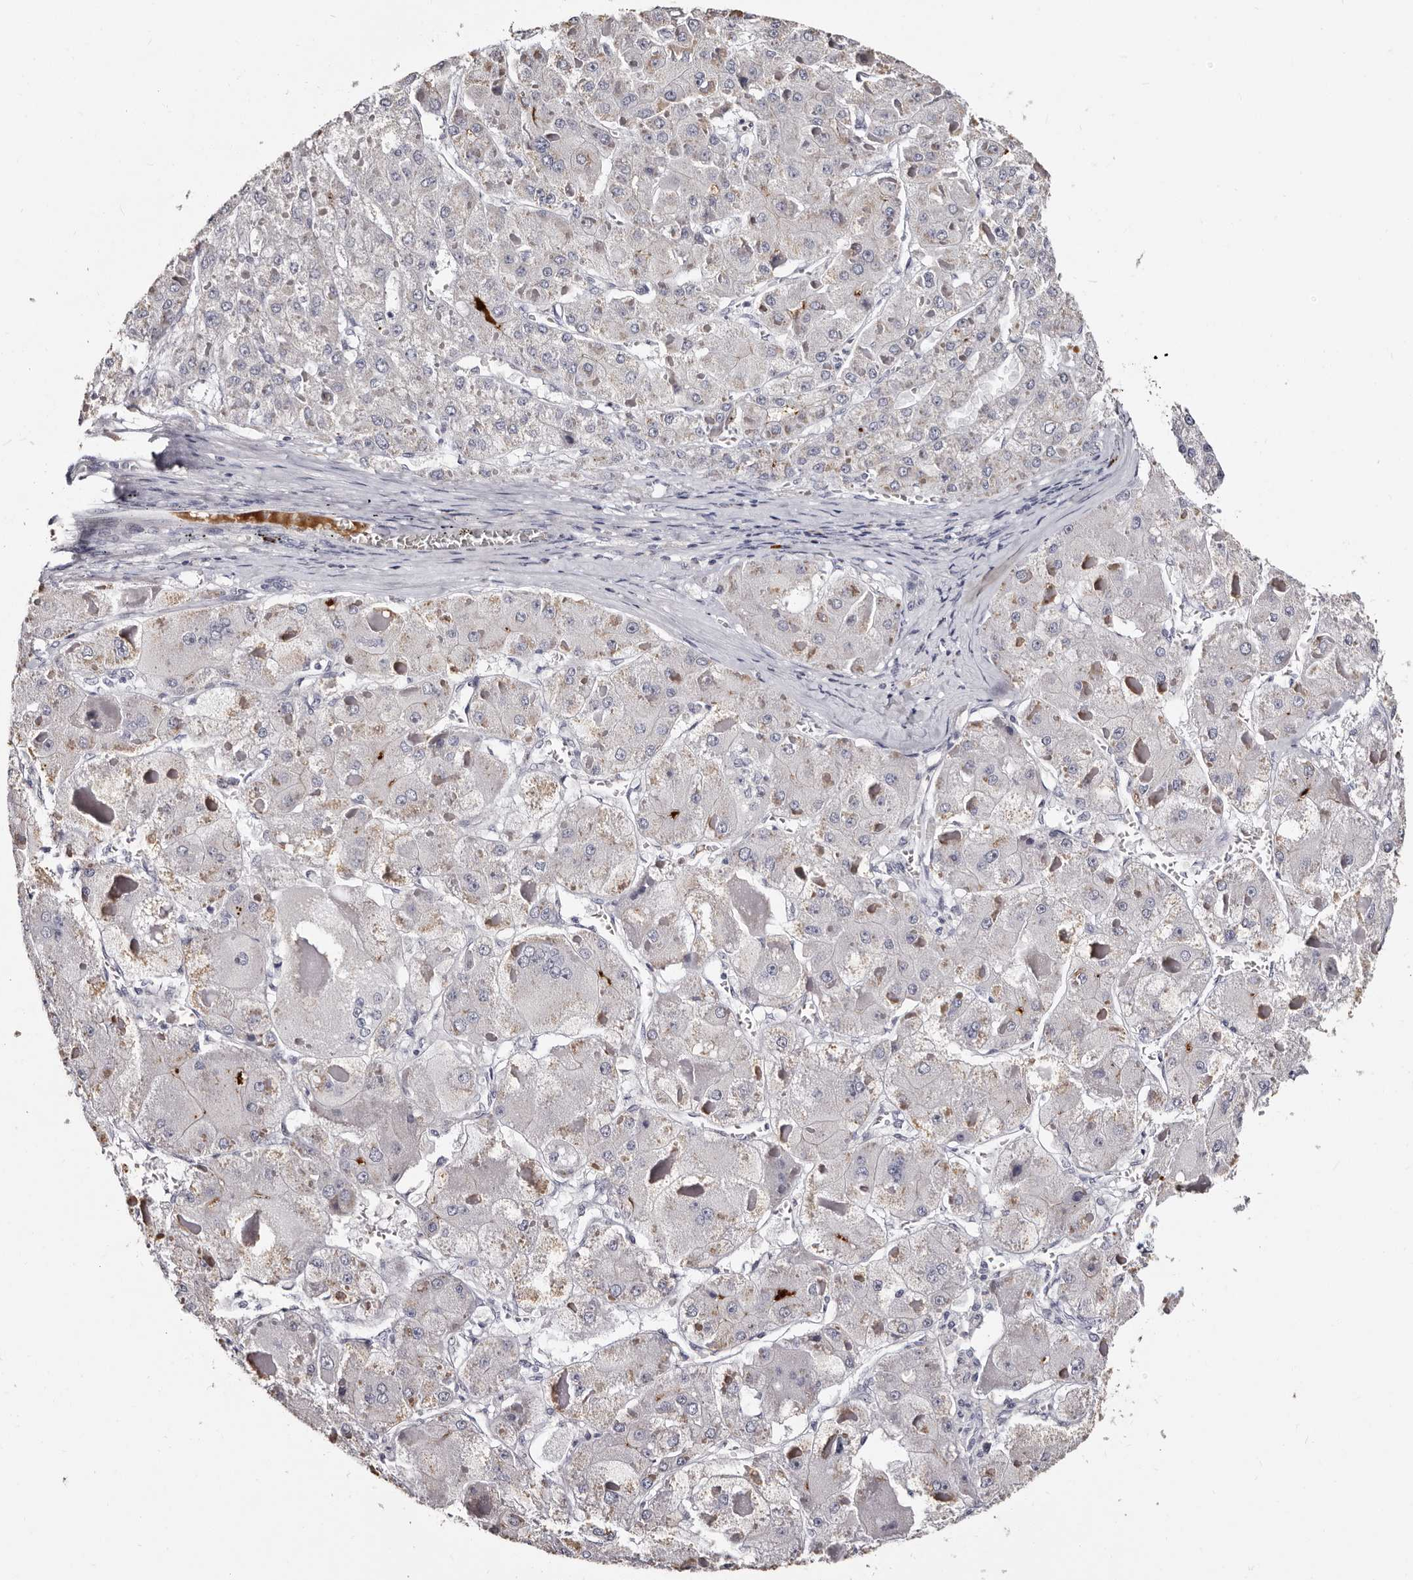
{"staining": {"intensity": "negative", "quantity": "none", "location": "none"}, "tissue": "liver cancer", "cell_type": "Tumor cells", "image_type": "cancer", "snomed": [{"axis": "morphology", "description": "Carcinoma, Hepatocellular, NOS"}, {"axis": "topography", "description": "Liver"}], "caption": "IHC photomicrograph of human liver cancer (hepatocellular carcinoma) stained for a protein (brown), which displays no expression in tumor cells. (DAB (3,3'-diaminobenzidine) immunohistochemistry visualized using brightfield microscopy, high magnification).", "gene": "TBC1D22B", "patient": {"sex": "female", "age": 73}}